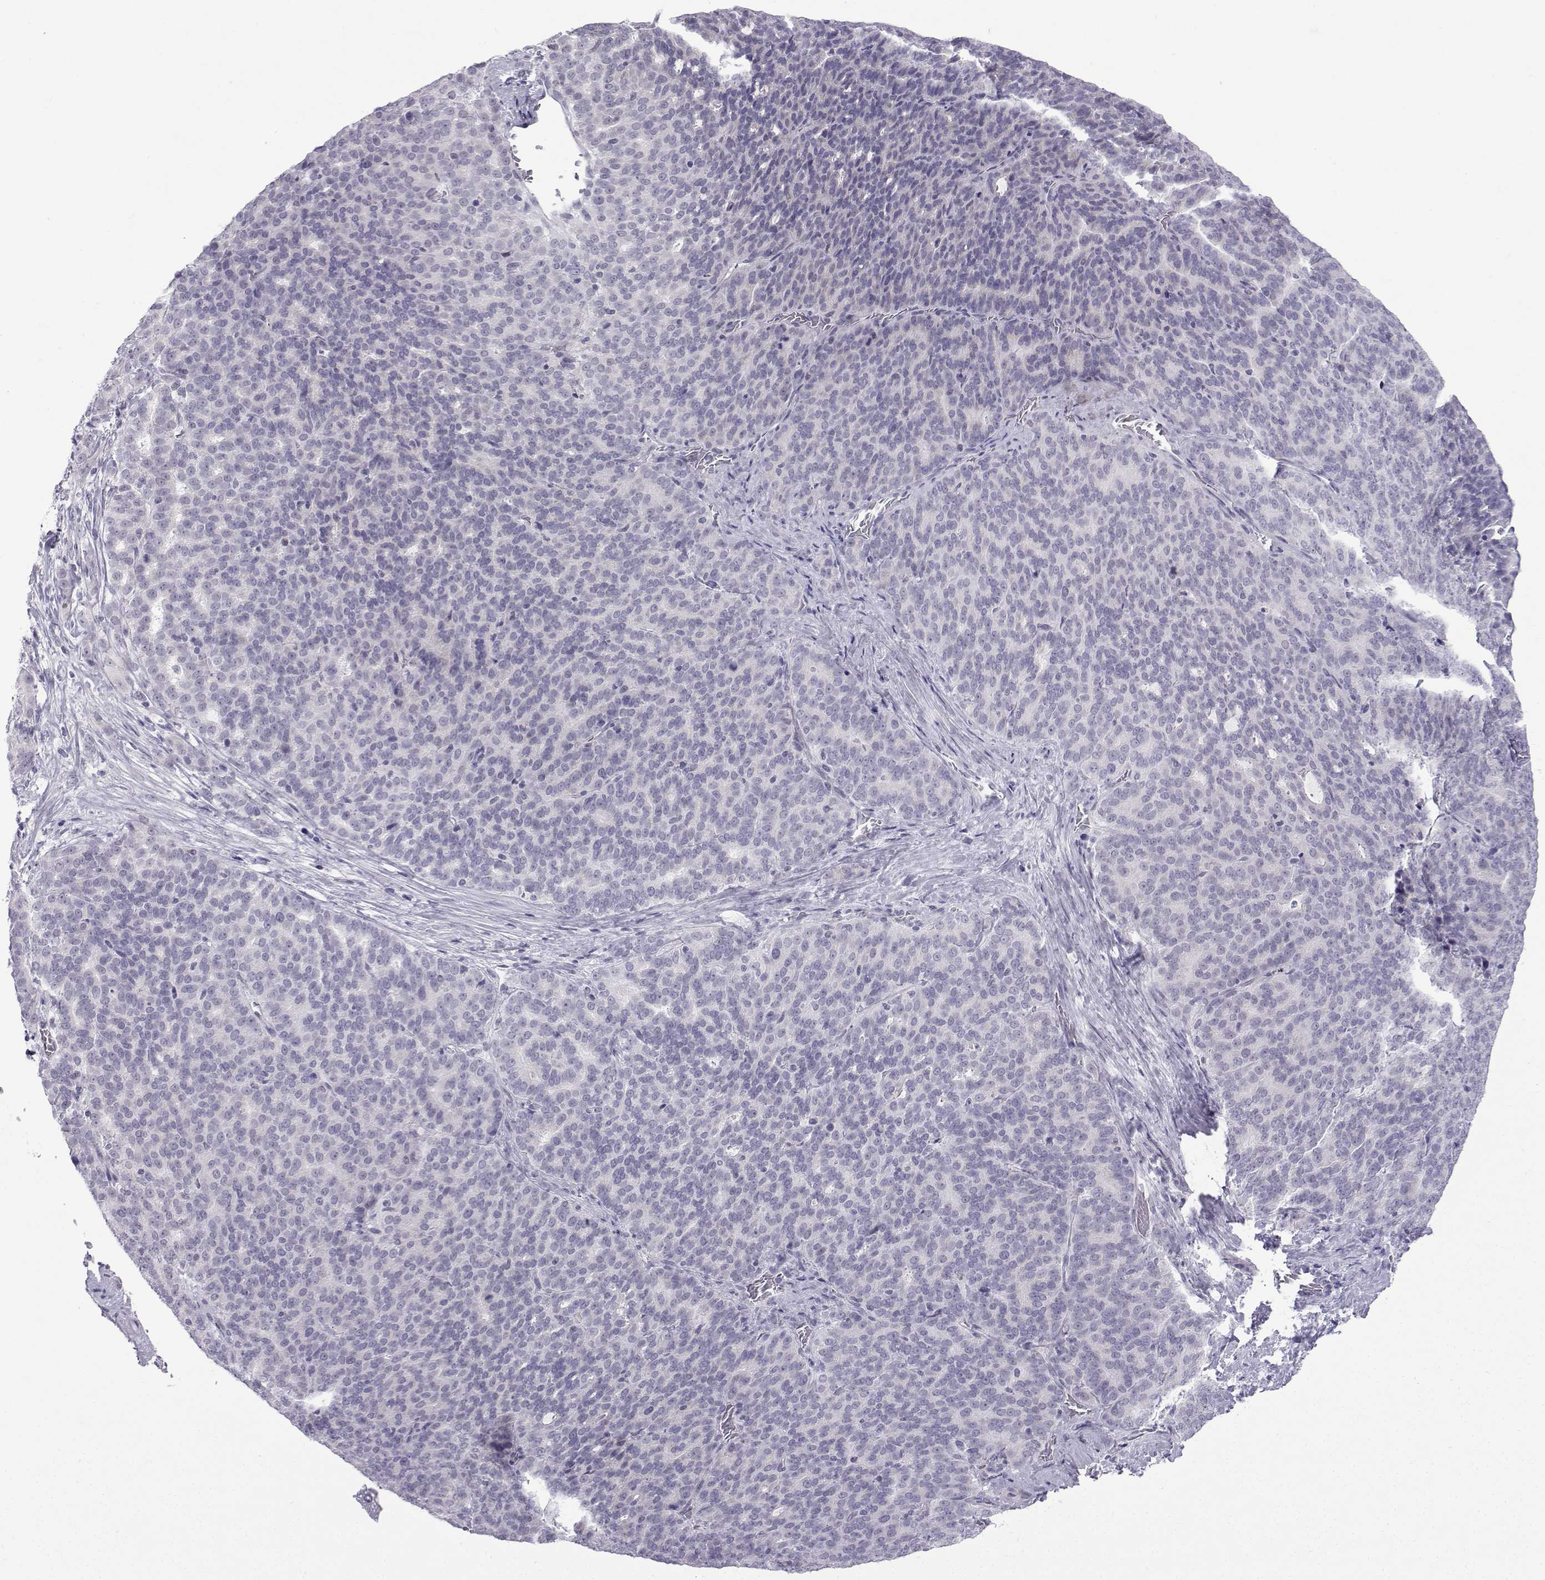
{"staining": {"intensity": "negative", "quantity": "none", "location": "none"}, "tissue": "liver cancer", "cell_type": "Tumor cells", "image_type": "cancer", "snomed": [{"axis": "morphology", "description": "Cholangiocarcinoma"}, {"axis": "topography", "description": "Liver"}], "caption": "A photomicrograph of liver cancer (cholangiocarcinoma) stained for a protein shows no brown staining in tumor cells. (Stains: DAB (3,3'-diaminobenzidine) immunohistochemistry with hematoxylin counter stain, Microscopy: brightfield microscopy at high magnification).", "gene": "CFAP53", "patient": {"sex": "female", "age": 47}}